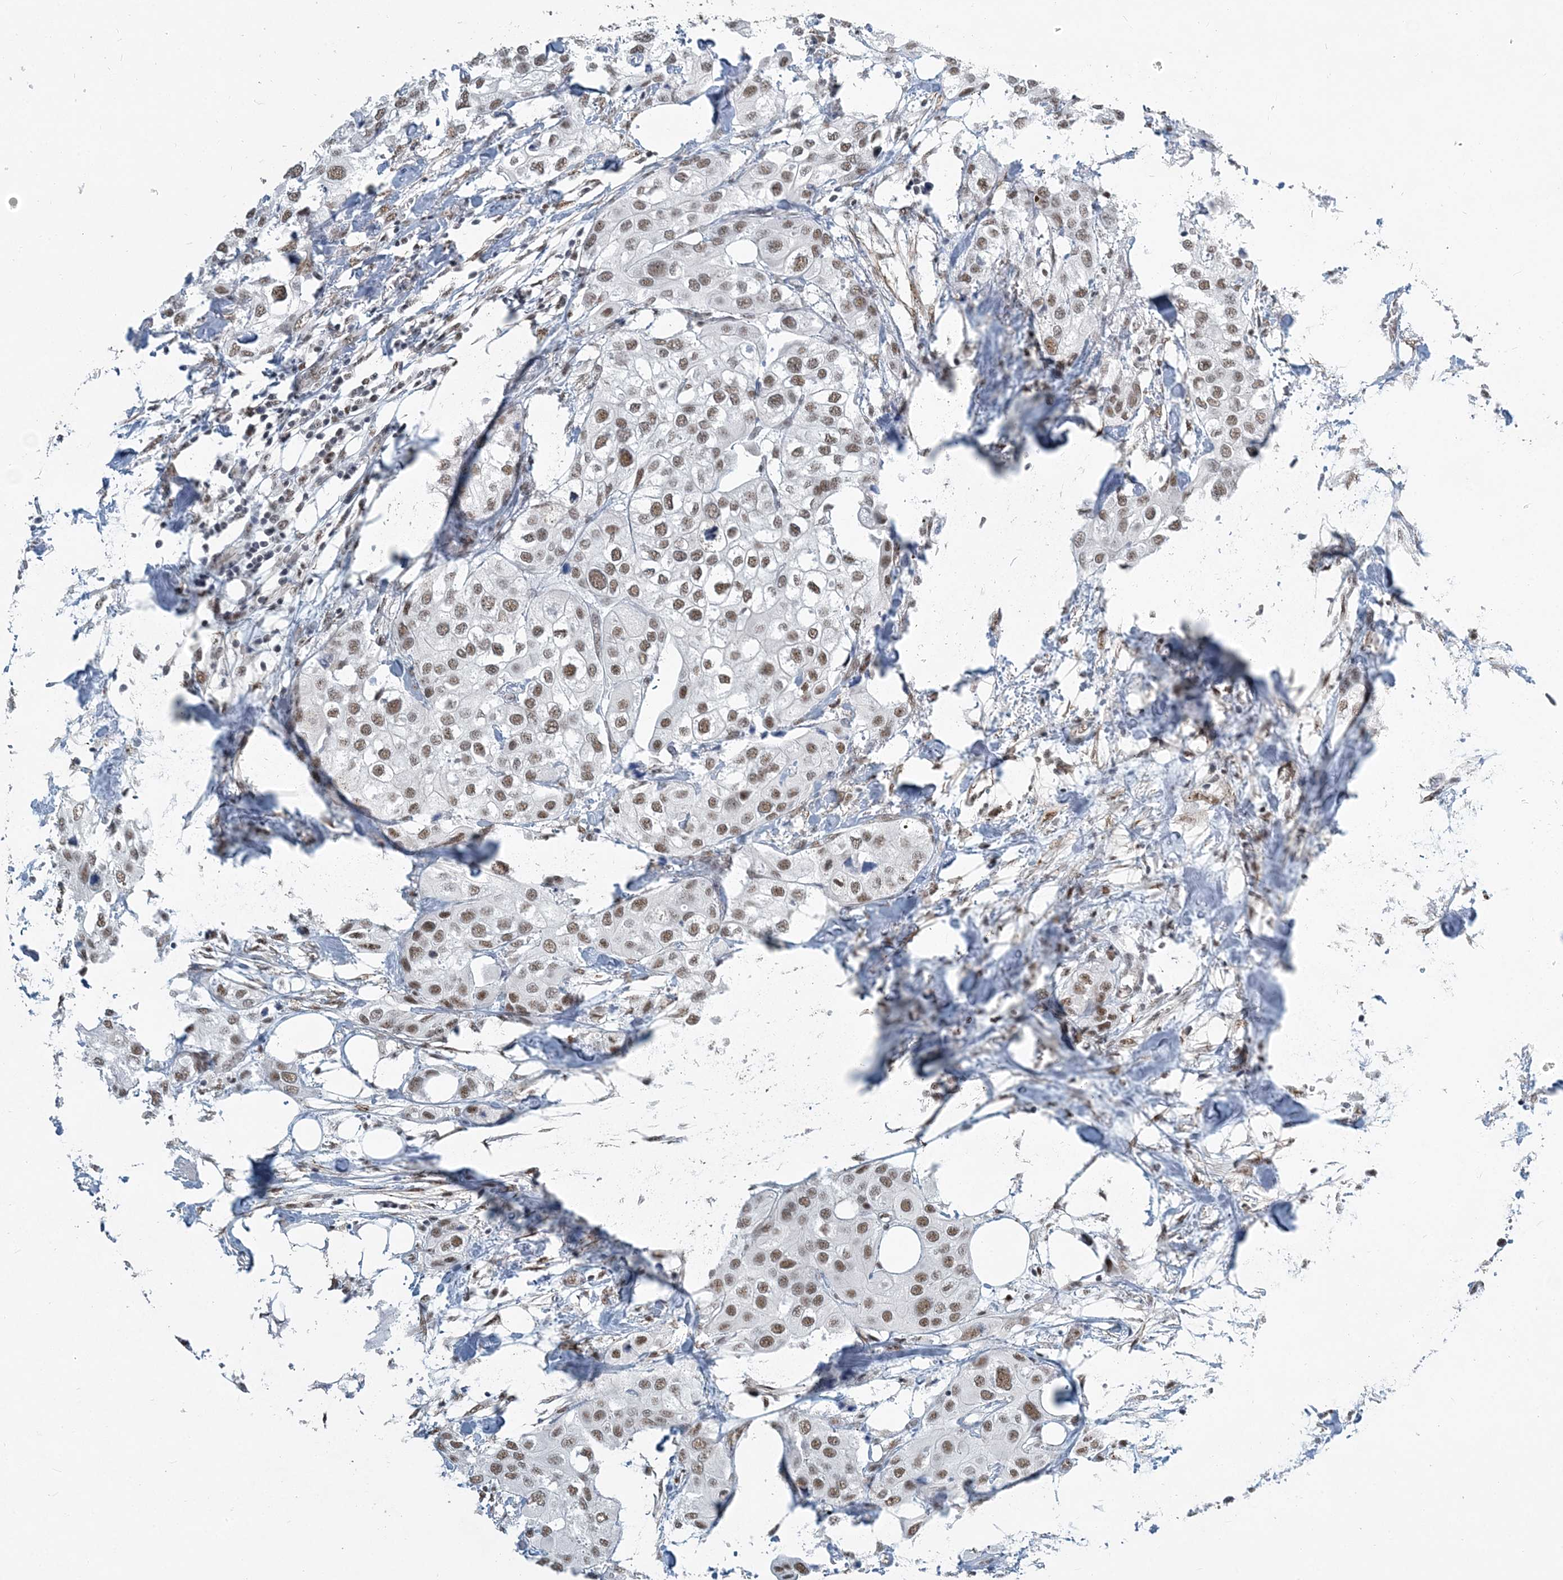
{"staining": {"intensity": "moderate", "quantity": ">75%", "location": "nuclear"}, "tissue": "urothelial cancer", "cell_type": "Tumor cells", "image_type": "cancer", "snomed": [{"axis": "morphology", "description": "Urothelial carcinoma, High grade"}, {"axis": "topography", "description": "Urinary bladder"}], "caption": "Urothelial cancer stained with DAB (3,3'-diaminobenzidine) IHC exhibits medium levels of moderate nuclear expression in about >75% of tumor cells. The staining was performed using DAB (3,3'-diaminobenzidine), with brown indicating positive protein expression. Nuclei are stained blue with hematoxylin.", "gene": "PLRG1", "patient": {"sex": "male", "age": 64}}